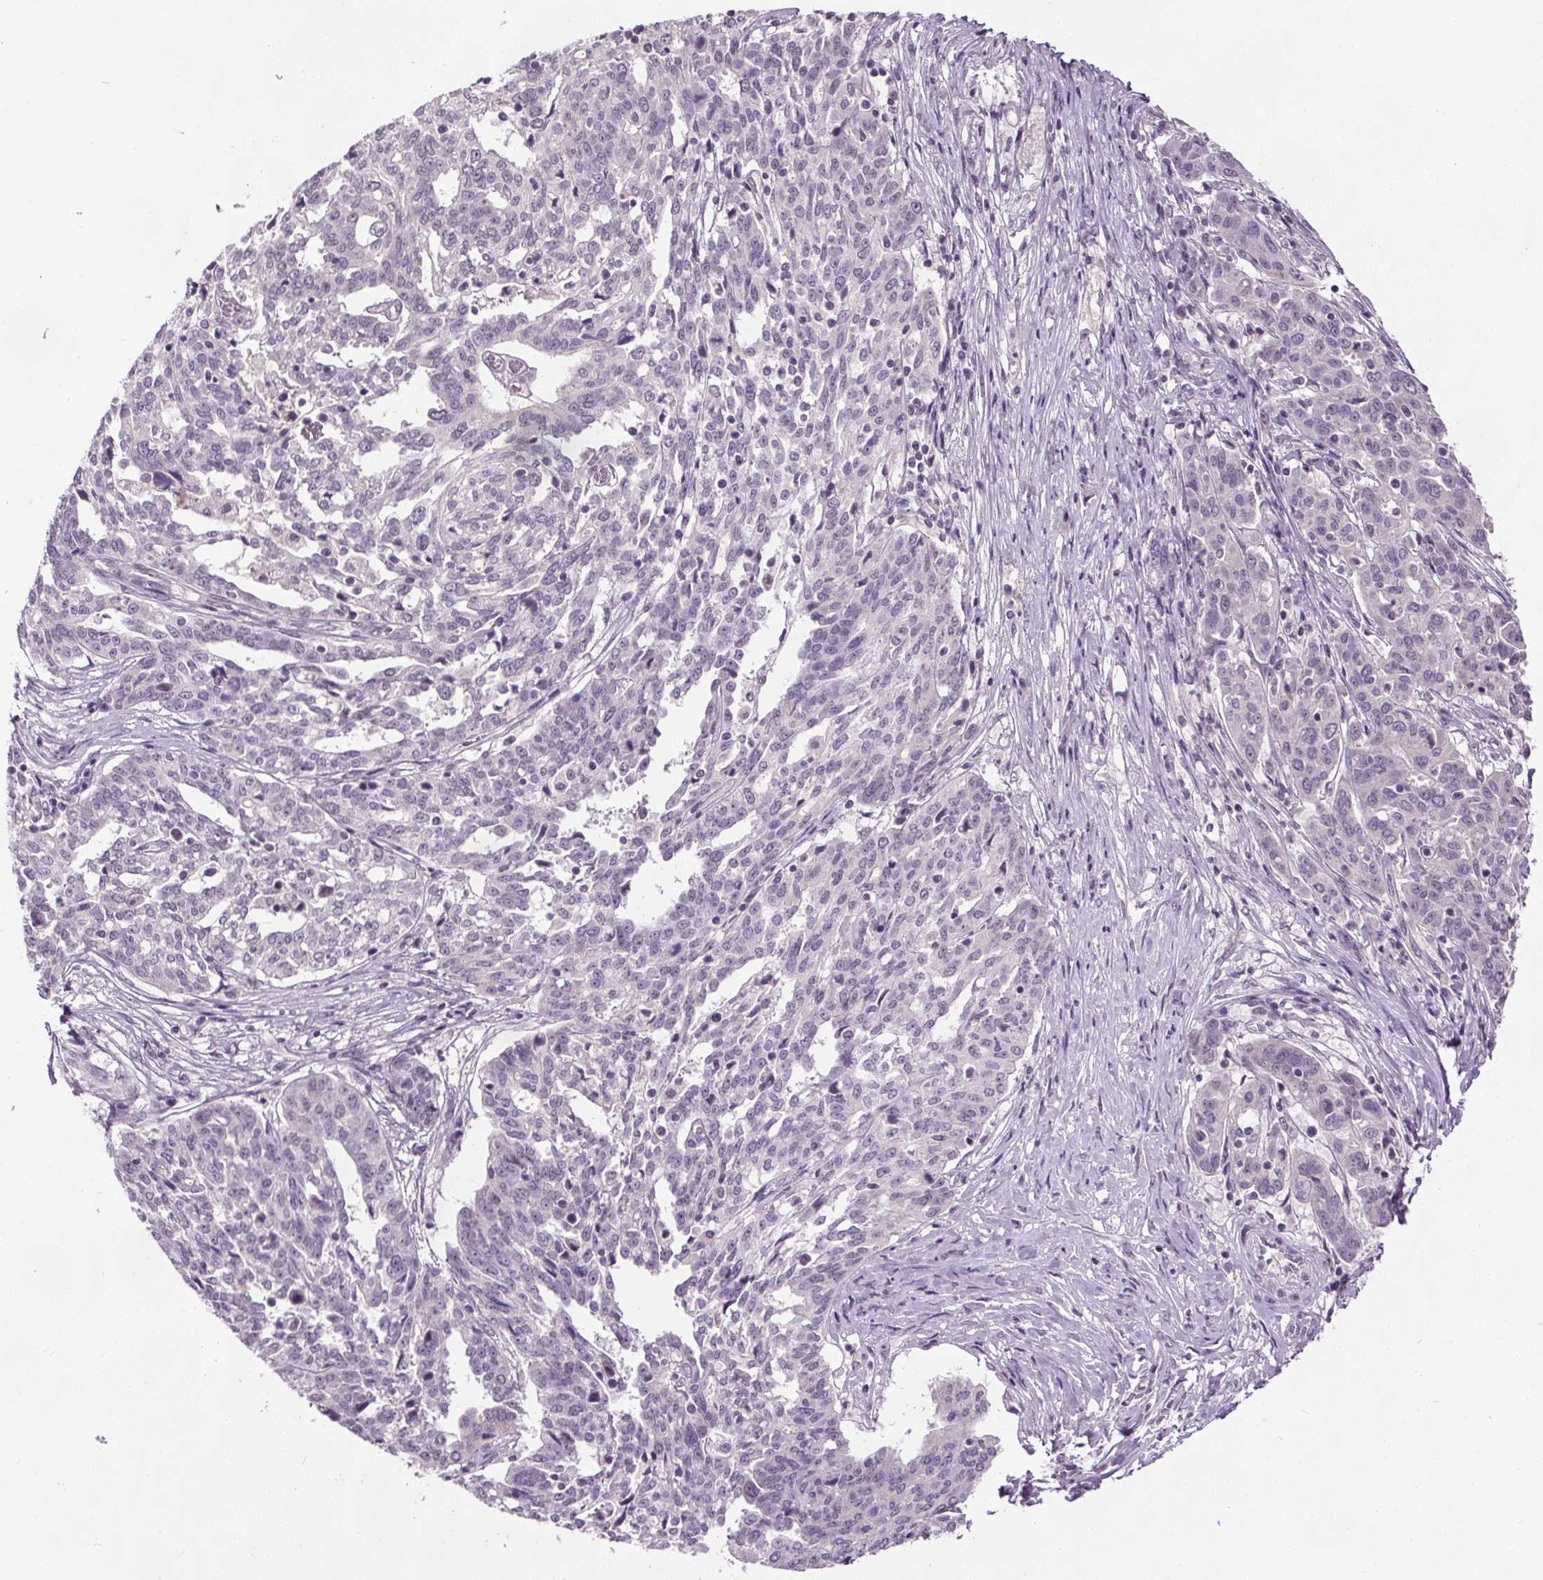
{"staining": {"intensity": "negative", "quantity": "none", "location": "none"}, "tissue": "ovarian cancer", "cell_type": "Tumor cells", "image_type": "cancer", "snomed": [{"axis": "morphology", "description": "Cystadenocarcinoma, serous, NOS"}, {"axis": "topography", "description": "Ovary"}], "caption": "This micrograph is of serous cystadenocarcinoma (ovarian) stained with immunohistochemistry (IHC) to label a protein in brown with the nuclei are counter-stained blue. There is no positivity in tumor cells. Nuclei are stained in blue.", "gene": "SLC2A9", "patient": {"sex": "female", "age": 67}}